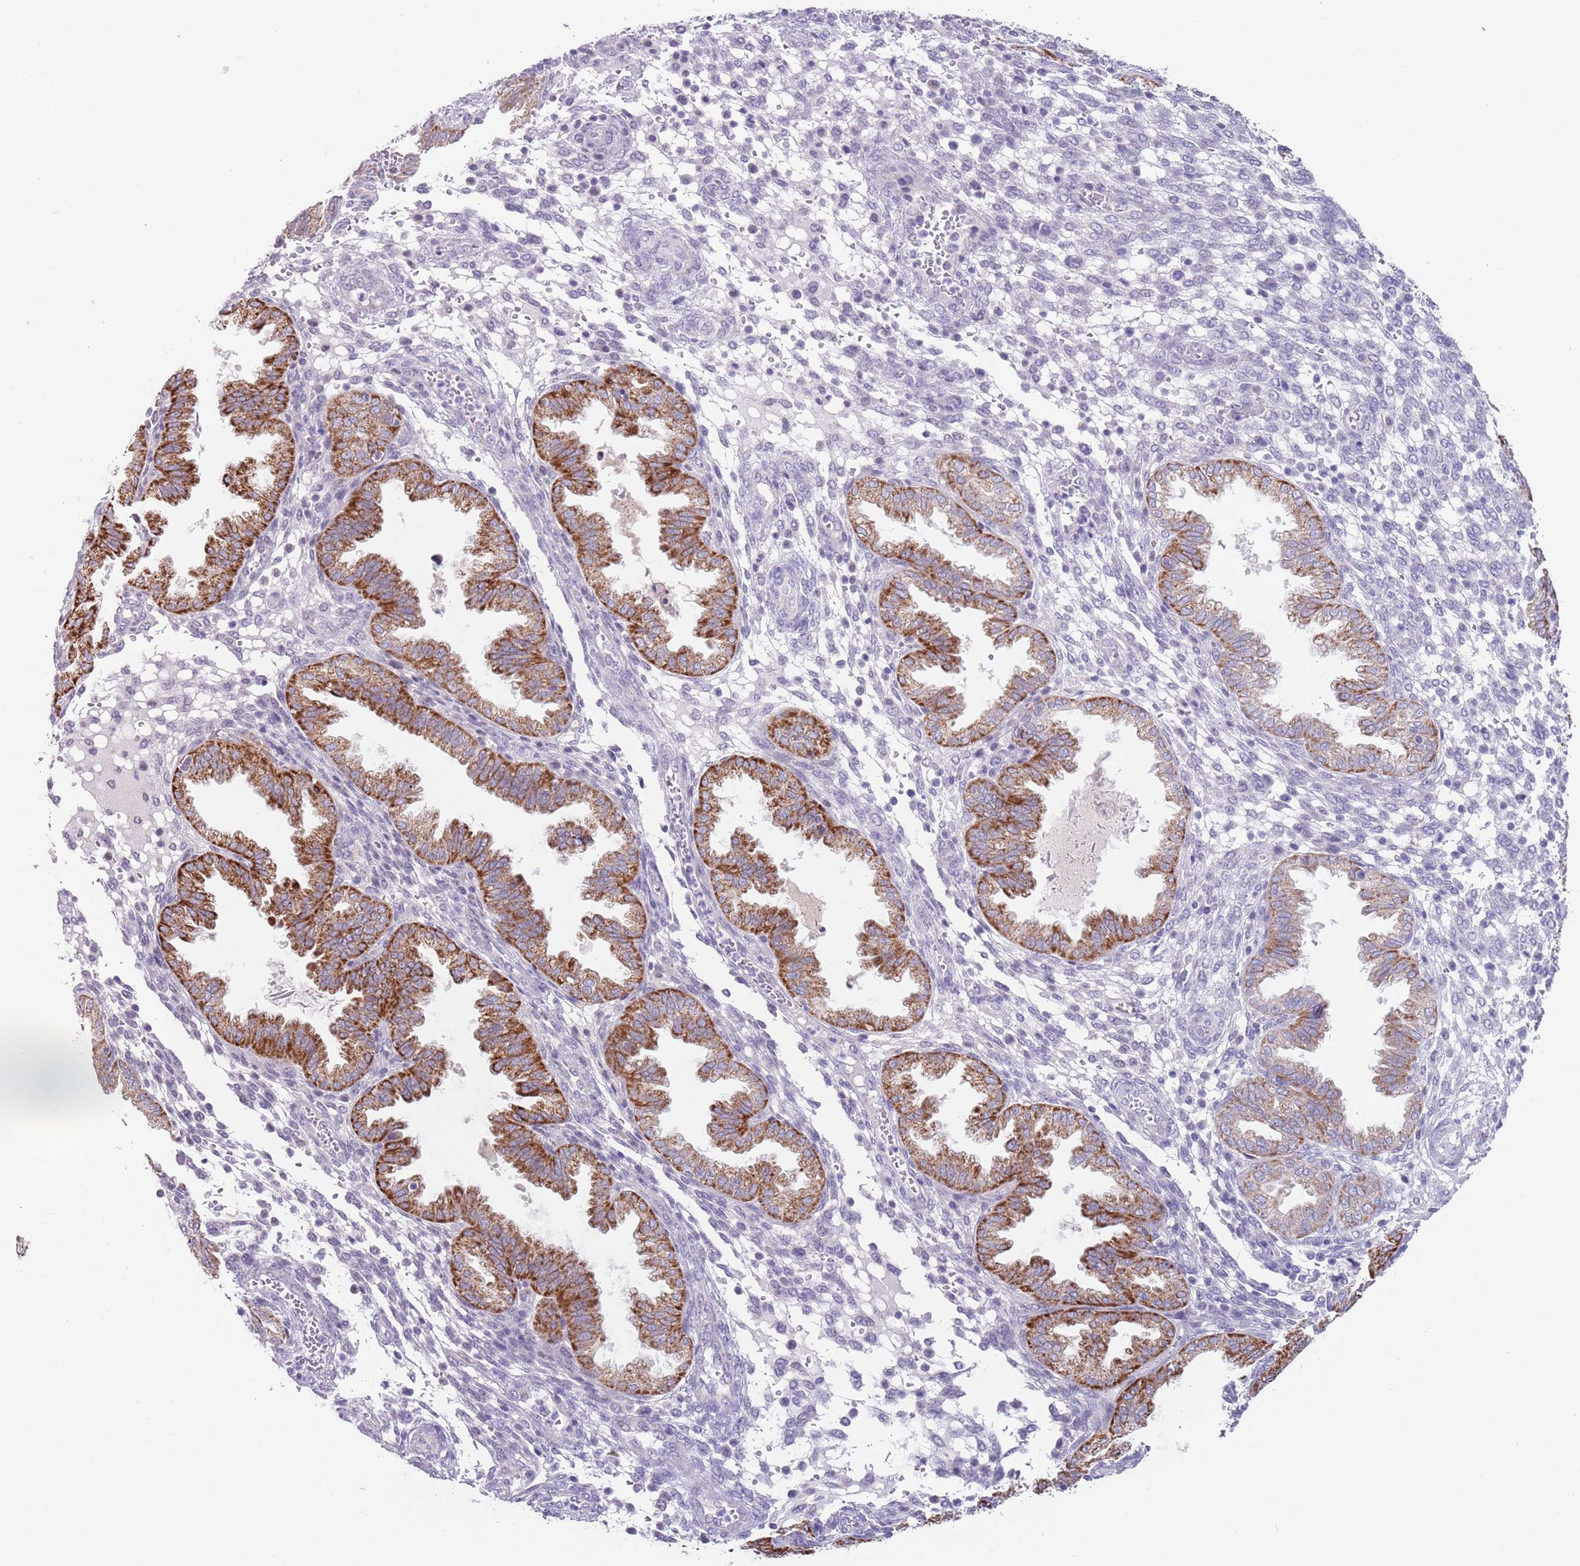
{"staining": {"intensity": "negative", "quantity": "none", "location": "none"}, "tissue": "endometrium", "cell_type": "Cells in endometrial stroma", "image_type": "normal", "snomed": [{"axis": "morphology", "description": "Normal tissue, NOS"}, {"axis": "topography", "description": "Endometrium"}], "caption": "This is a image of immunohistochemistry staining of unremarkable endometrium, which shows no expression in cells in endometrial stroma. Nuclei are stained in blue.", "gene": "SPIRE2", "patient": {"sex": "female", "age": 33}}